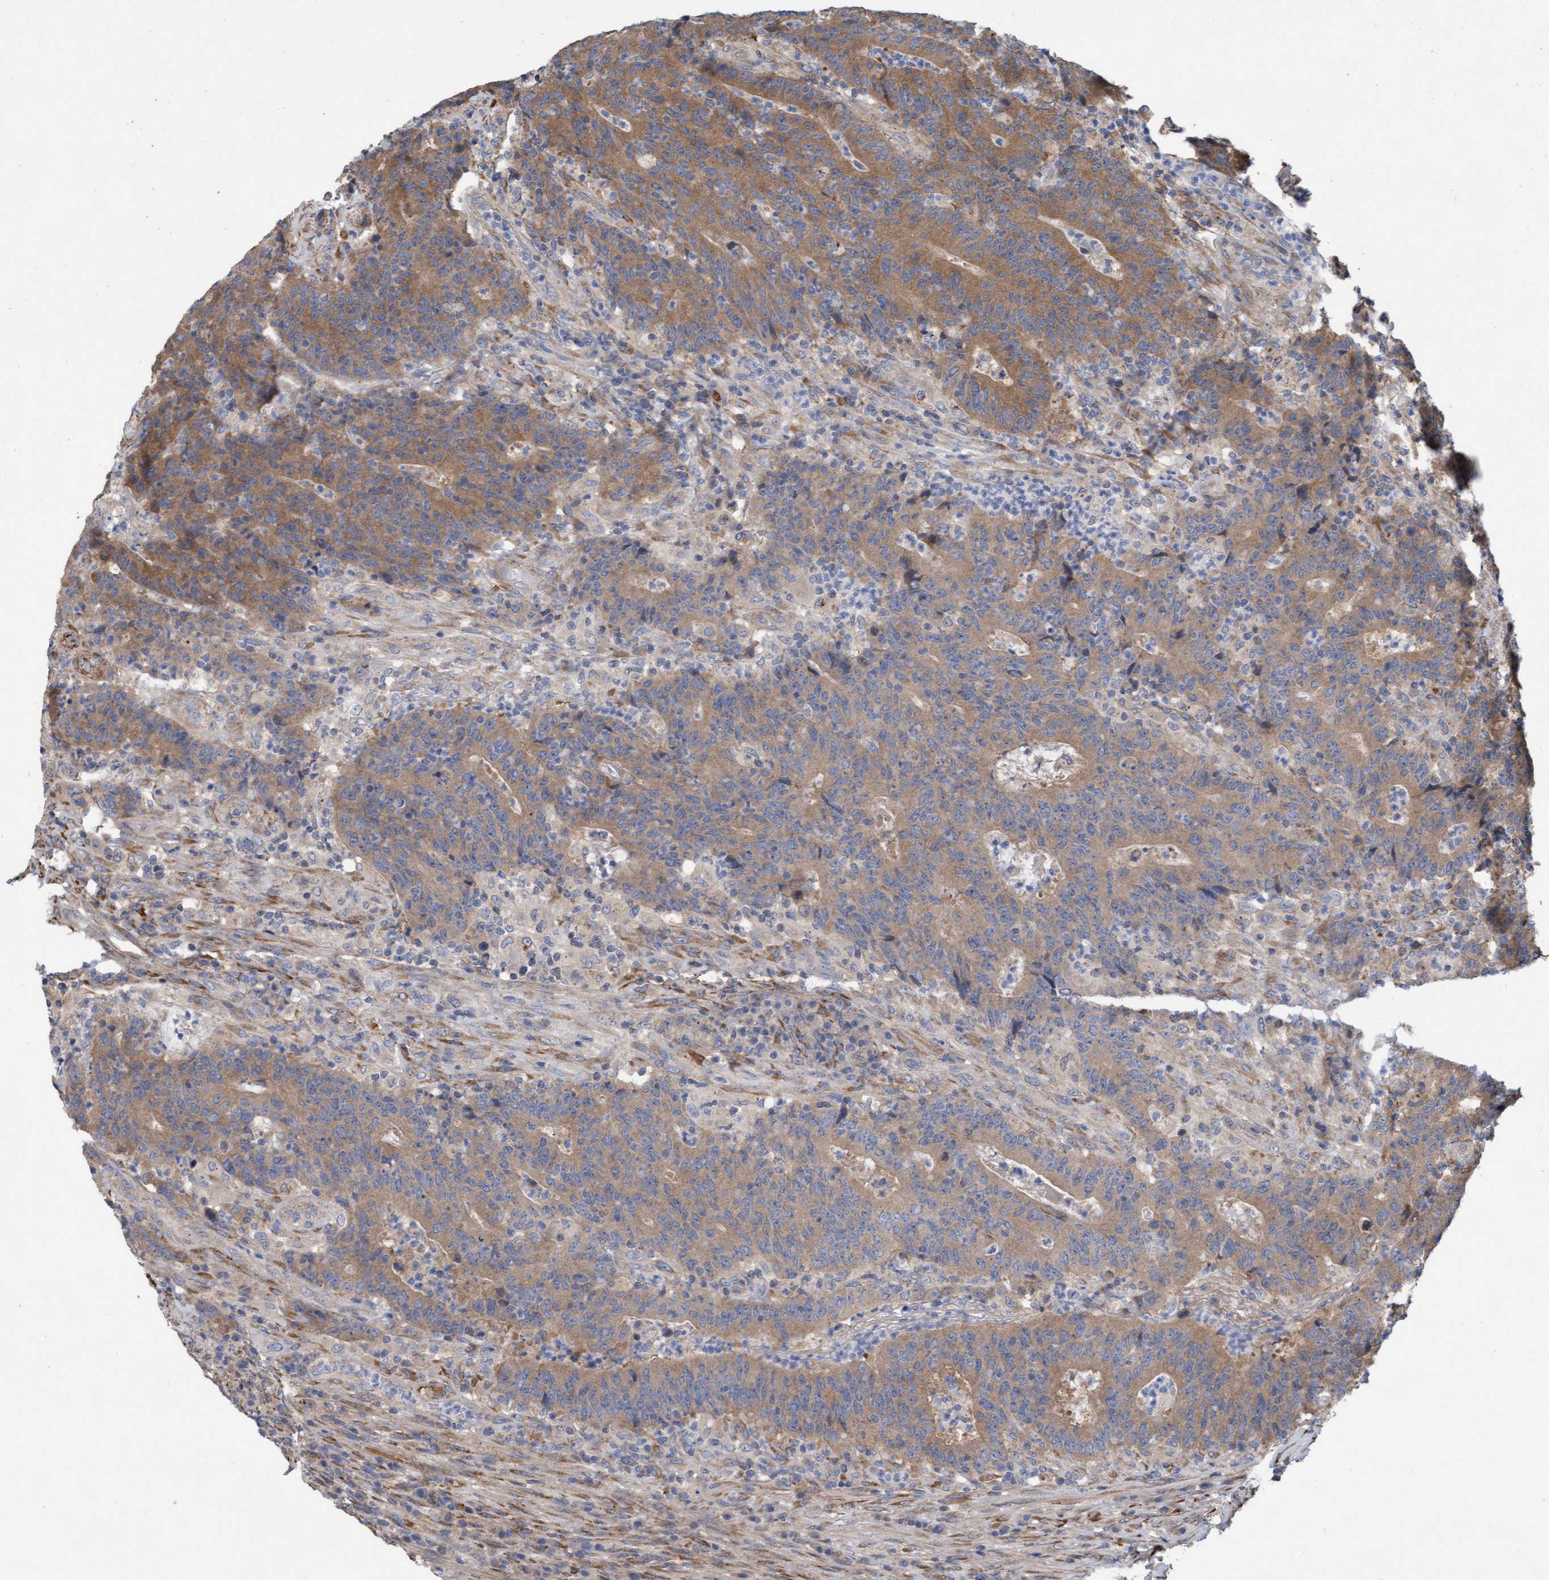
{"staining": {"intensity": "moderate", "quantity": ">75%", "location": "cytoplasmic/membranous"}, "tissue": "colorectal cancer", "cell_type": "Tumor cells", "image_type": "cancer", "snomed": [{"axis": "morphology", "description": "Normal tissue, NOS"}, {"axis": "morphology", "description": "Adenocarcinoma, NOS"}, {"axis": "topography", "description": "Colon"}], "caption": "Colorectal cancer tissue shows moderate cytoplasmic/membranous positivity in about >75% of tumor cells", "gene": "DDHD2", "patient": {"sex": "female", "age": 75}}